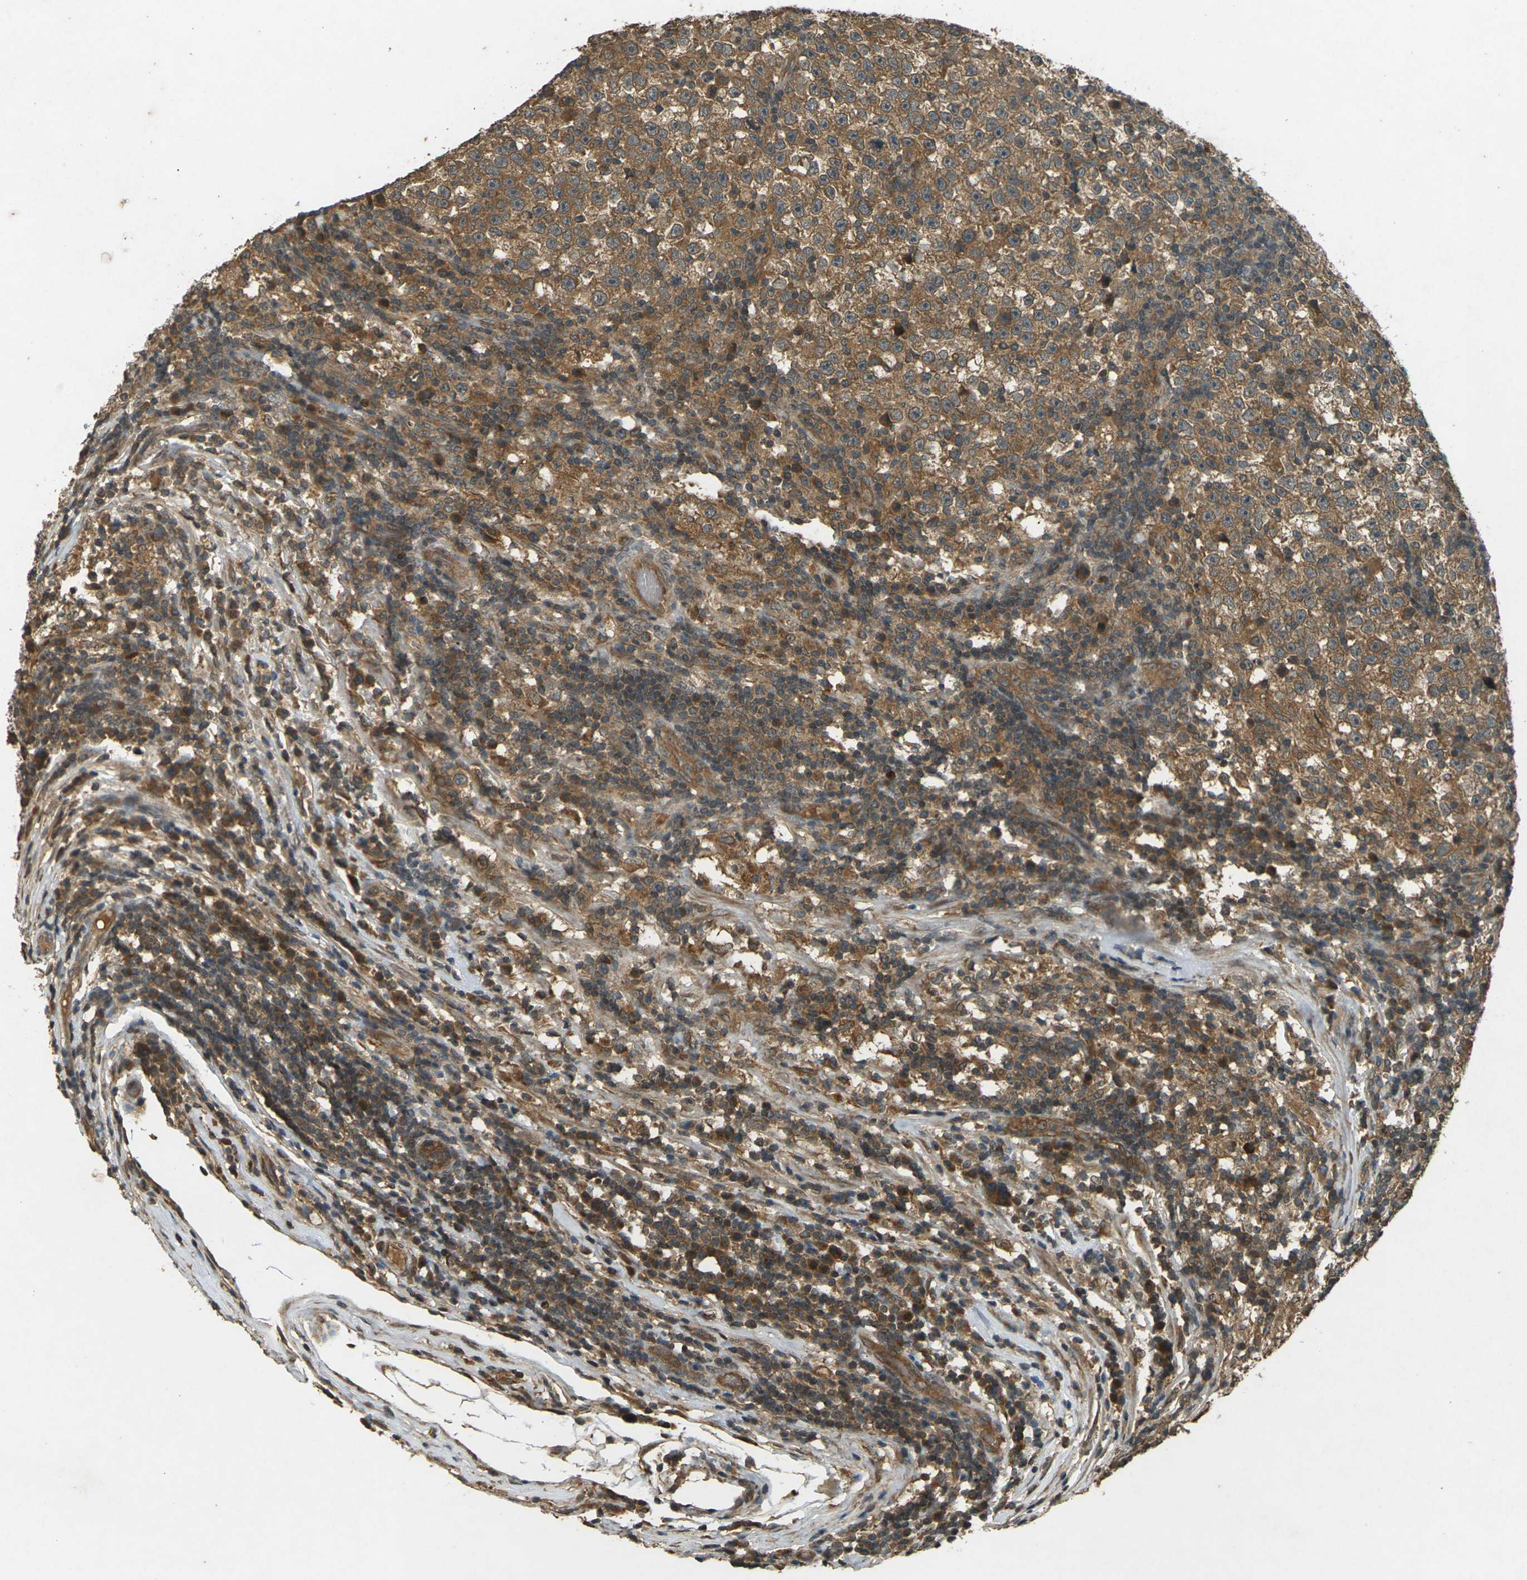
{"staining": {"intensity": "strong", "quantity": ">75%", "location": "cytoplasmic/membranous"}, "tissue": "testis cancer", "cell_type": "Tumor cells", "image_type": "cancer", "snomed": [{"axis": "morphology", "description": "Seminoma, NOS"}, {"axis": "topography", "description": "Testis"}], "caption": "Protein staining reveals strong cytoplasmic/membranous expression in about >75% of tumor cells in testis cancer.", "gene": "TAP1", "patient": {"sex": "male", "age": 43}}